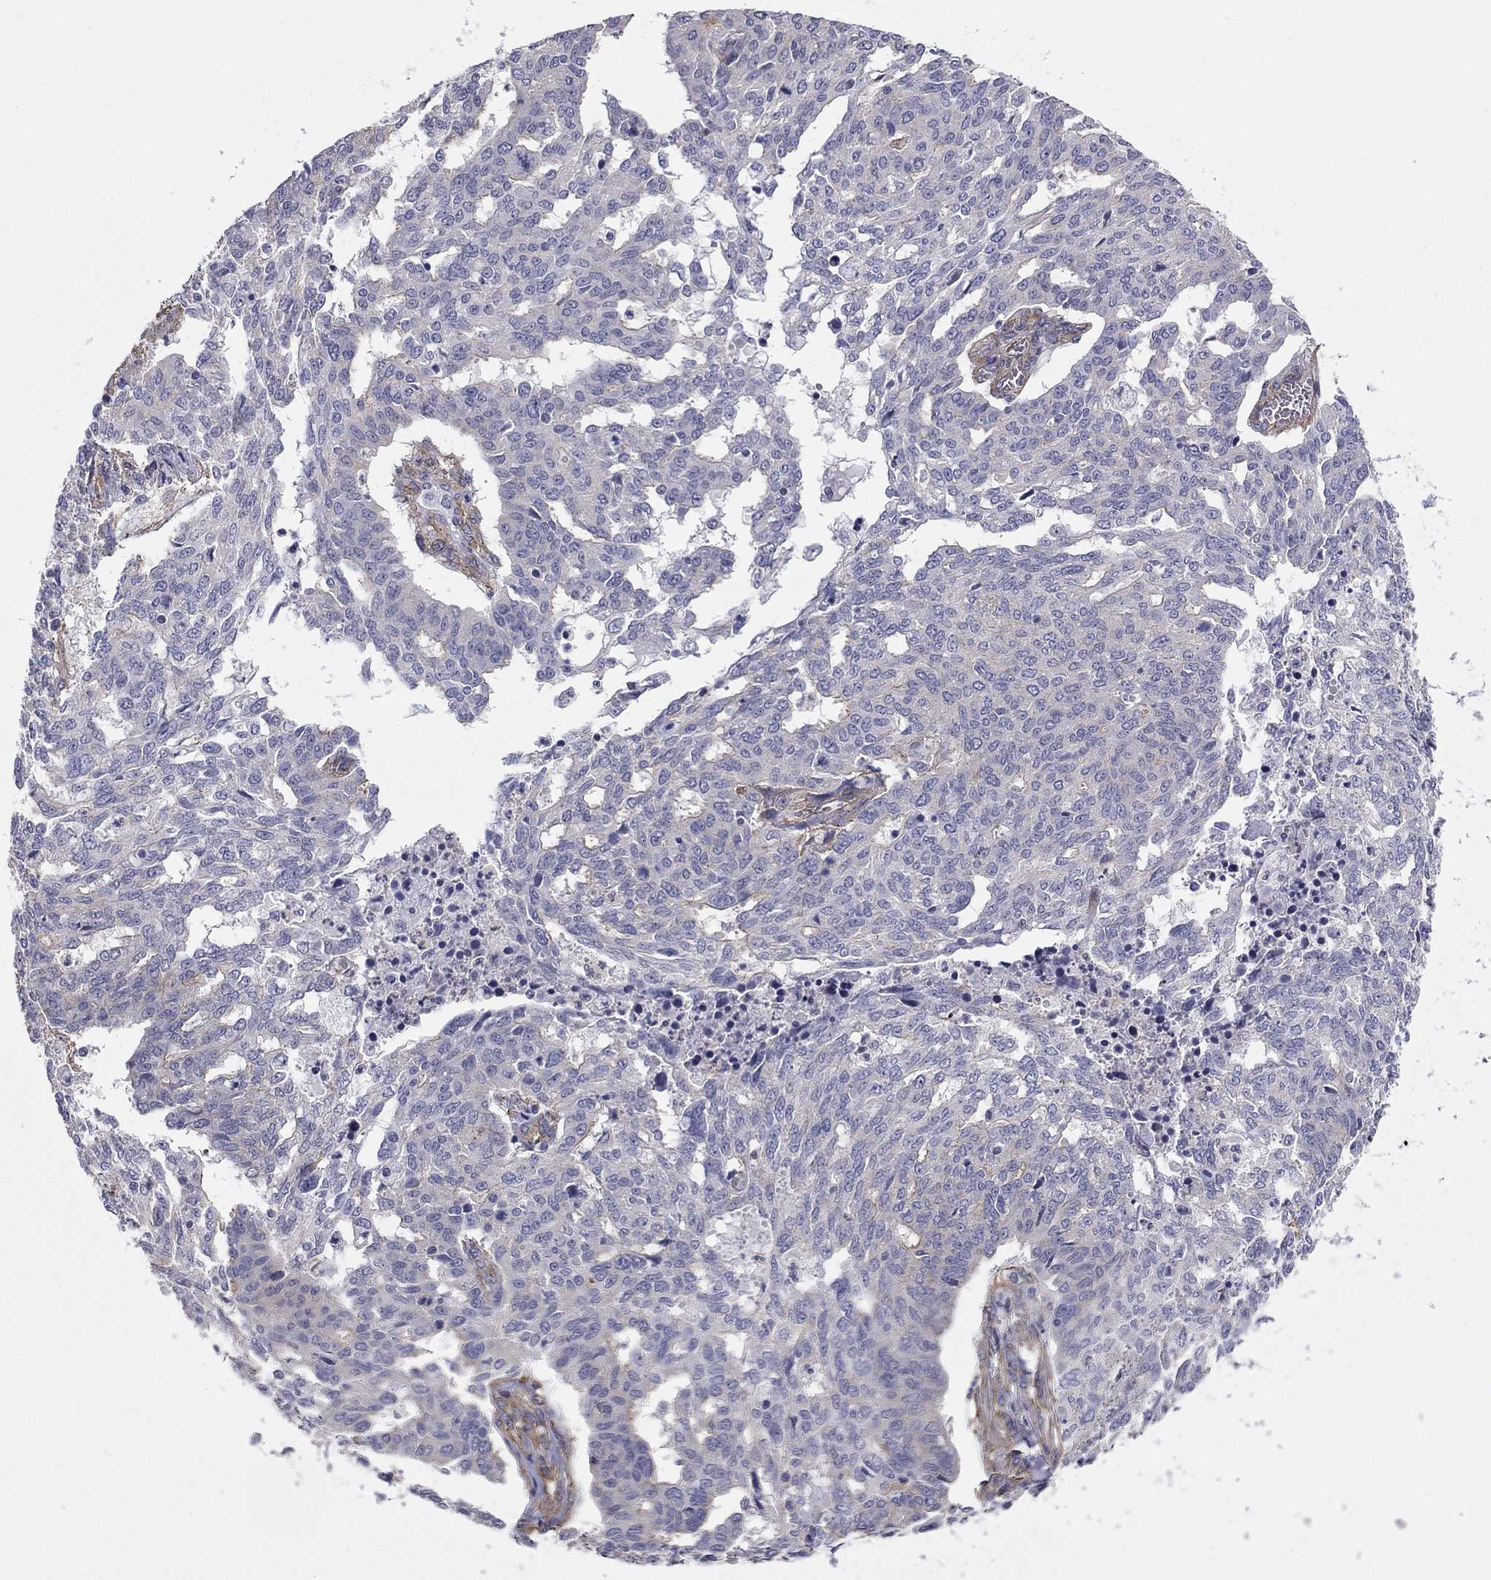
{"staining": {"intensity": "negative", "quantity": "none", "location": "none"}, "tissue": "ovarian cancer", "cell_type": "Tumor cells", "image_type": "cancer", "snomed": [{"axis": "morphology", "description": "Cystadenocarcinoma, serous, NOS"}, {"axis": "topography", "description": "Ovary"}], "caption": "High magnification brightfield microscopy of ovarian cancer (serous cystadenocarcinoma) stained with DAB (3,3'-diaminobenzidine) (brown) and counterstained with hematoxylin (blue): tumor cells show no significant expression.", "gene": "TCHH", "patient": {"sex": "female", "age": 67}}